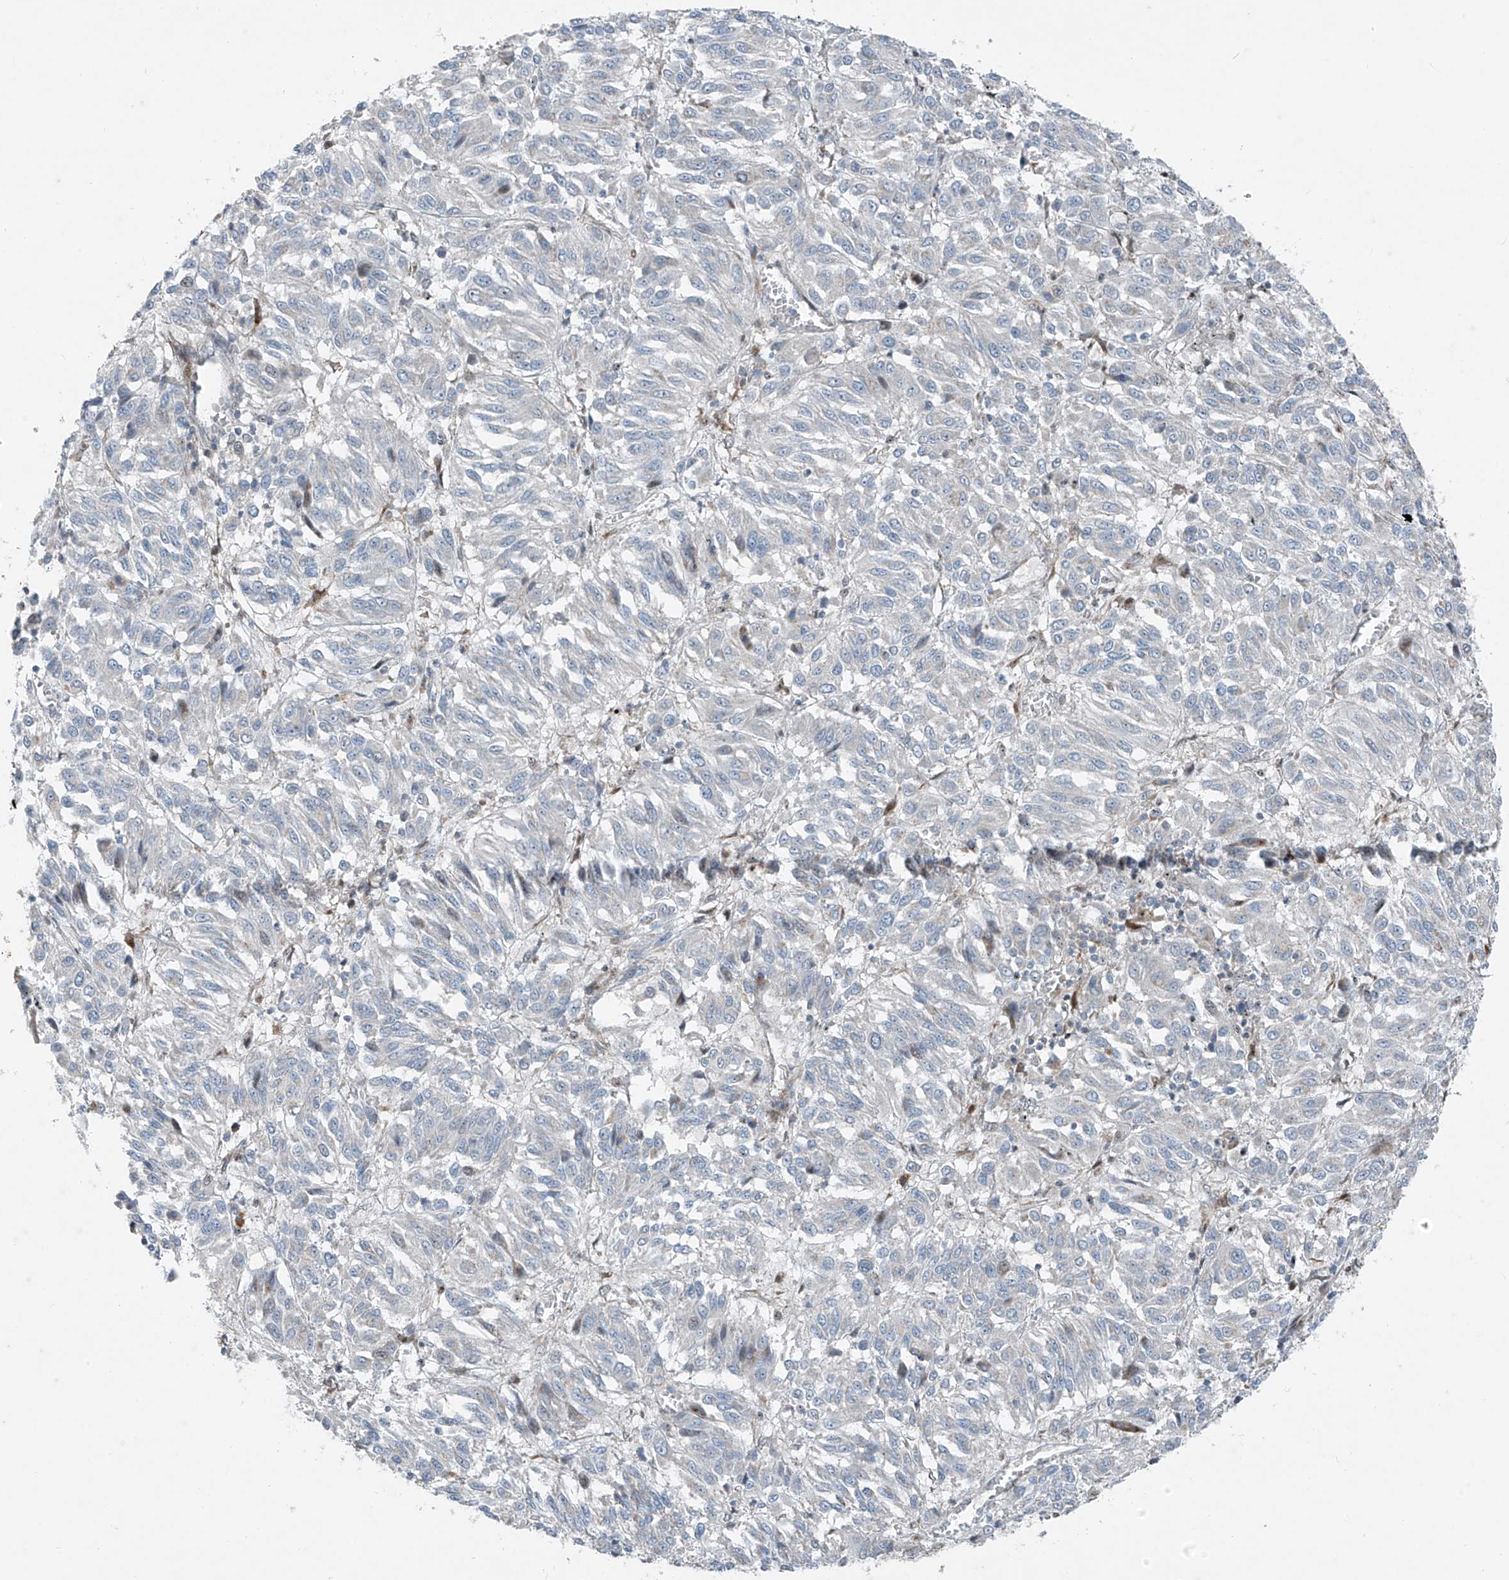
{"staining": {"intensity": "negative", "quantity": "none", "location": "none"}, "tissue": "melanoma", "cell_type": "Tumor cells", "image_type": "cancer", "snomed": [{"axis": "morphology", "description": "Malignant melanoma, Metastatic site"}, {"axis": "topography", "description": "Lung"}], "caption": "This is a photomicrograph of IHC staining of melanoma, which shows no expression in tumor cells. Nuclei are stained in blue.", "gene": "PPCS", "patient": {"sex": "male", "age": 64}}